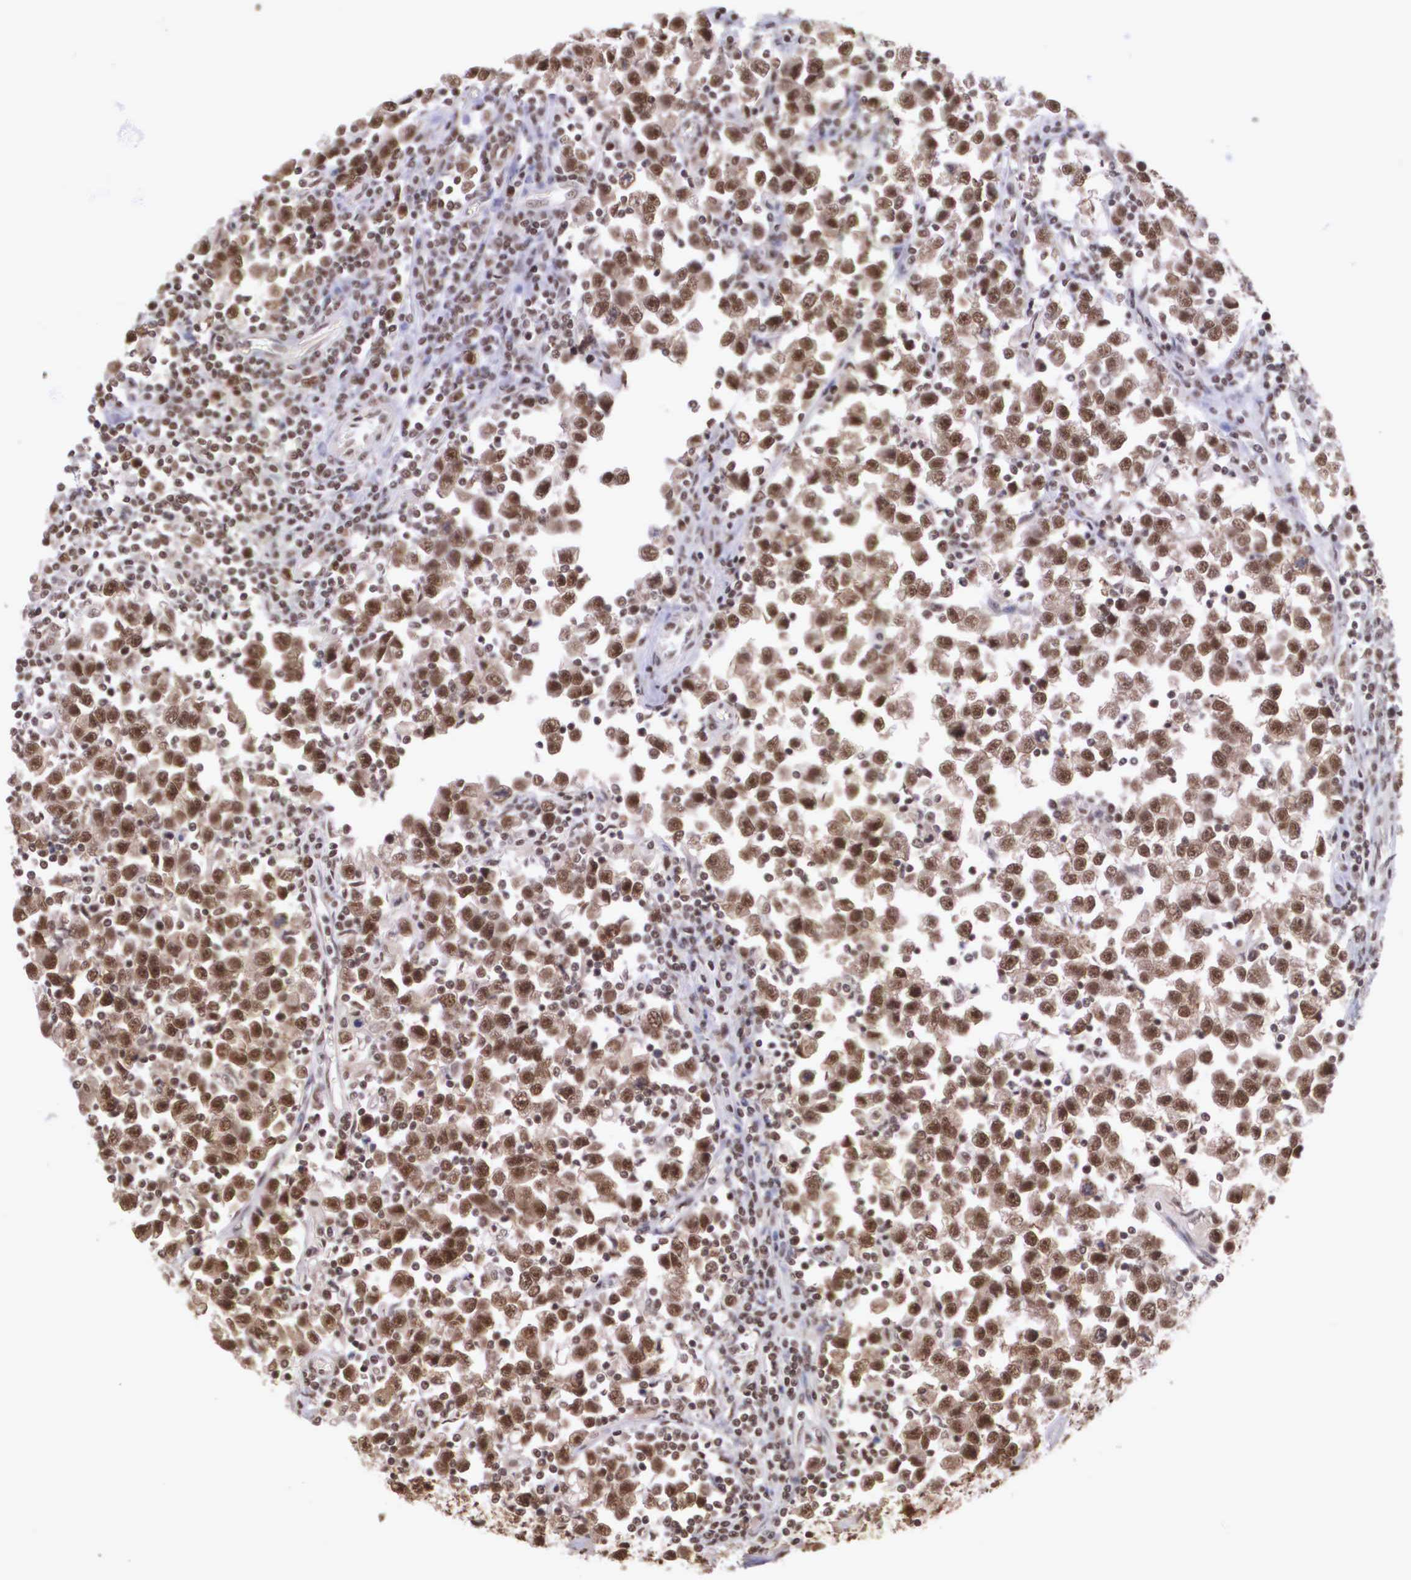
{"staining": {"intensity": "strong", "quantity": ">75%", "location": "cytoplasmic/membranous,nuclear"}, "tissue": "testis cancer", "cell_type": "Tumor cells", "image_type": "cancer", "snomed": [{"axis": "morphology", "description": "Seminoma, NOS"}, {"axis": "topography", "description": "Testis"}], "caption": "The micrograph displays staining of testis cancer, revealing strong cytoplasmic/membranous and nuclear protein positivity (brown color) within tumor cells.", "gene": "POLR2F", "patient": {"sex": "male", "age": 43}}